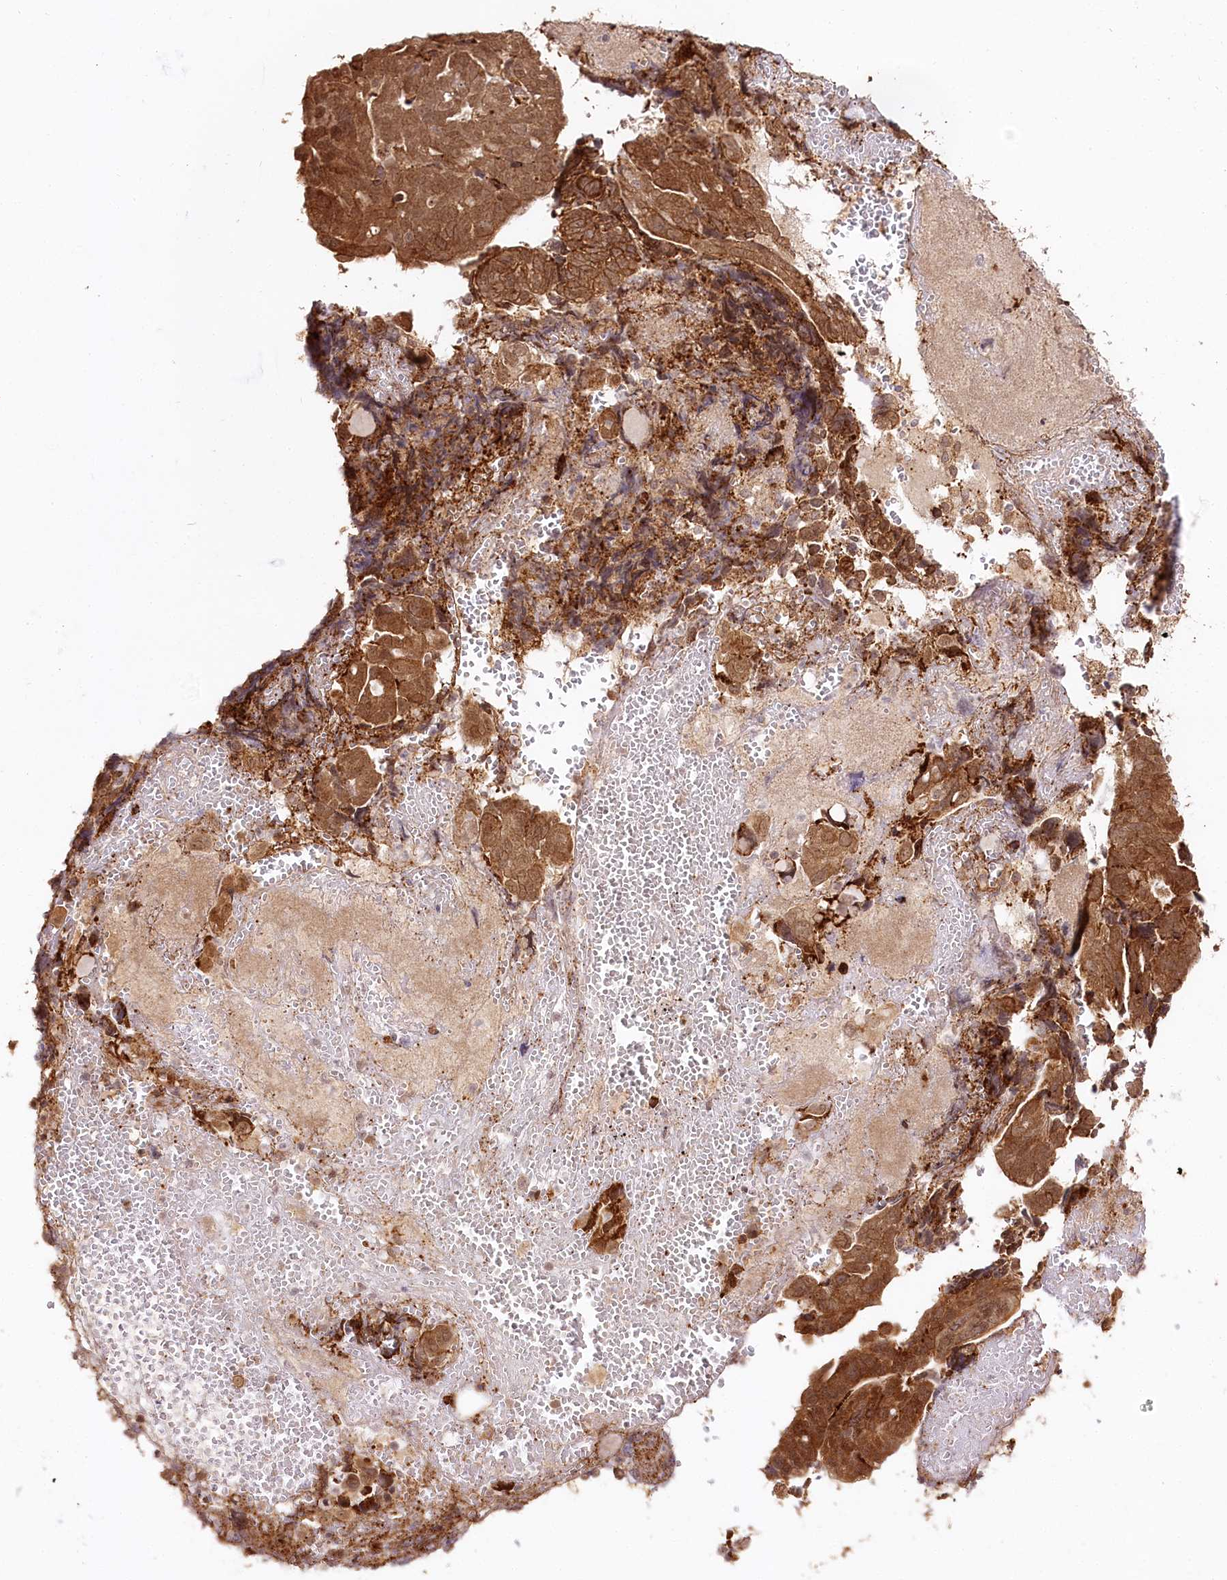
{"staining": {"intensity": "strong", "quantity": ">75%", "location": "cytoplasmic/membranous"}, "tissue": "ovarian cancer", "cell_type": "Tumor cells", "image_type": "cancer", "snomed": [{"axis": "morphology", "description": "Cystadenocarcinoma, serous, NOS"}, {"axis": "topography", "description": "Ovary"}], "caption": "Protein staining demonstrates strong cytoplasmic/membranous expression in approximately >75% of tumor cells in ovarian cancer (serous cystadenocarcinoma).", "gene": "ENSG00000144785", "patient": {"sex": "female", "age": 79}}